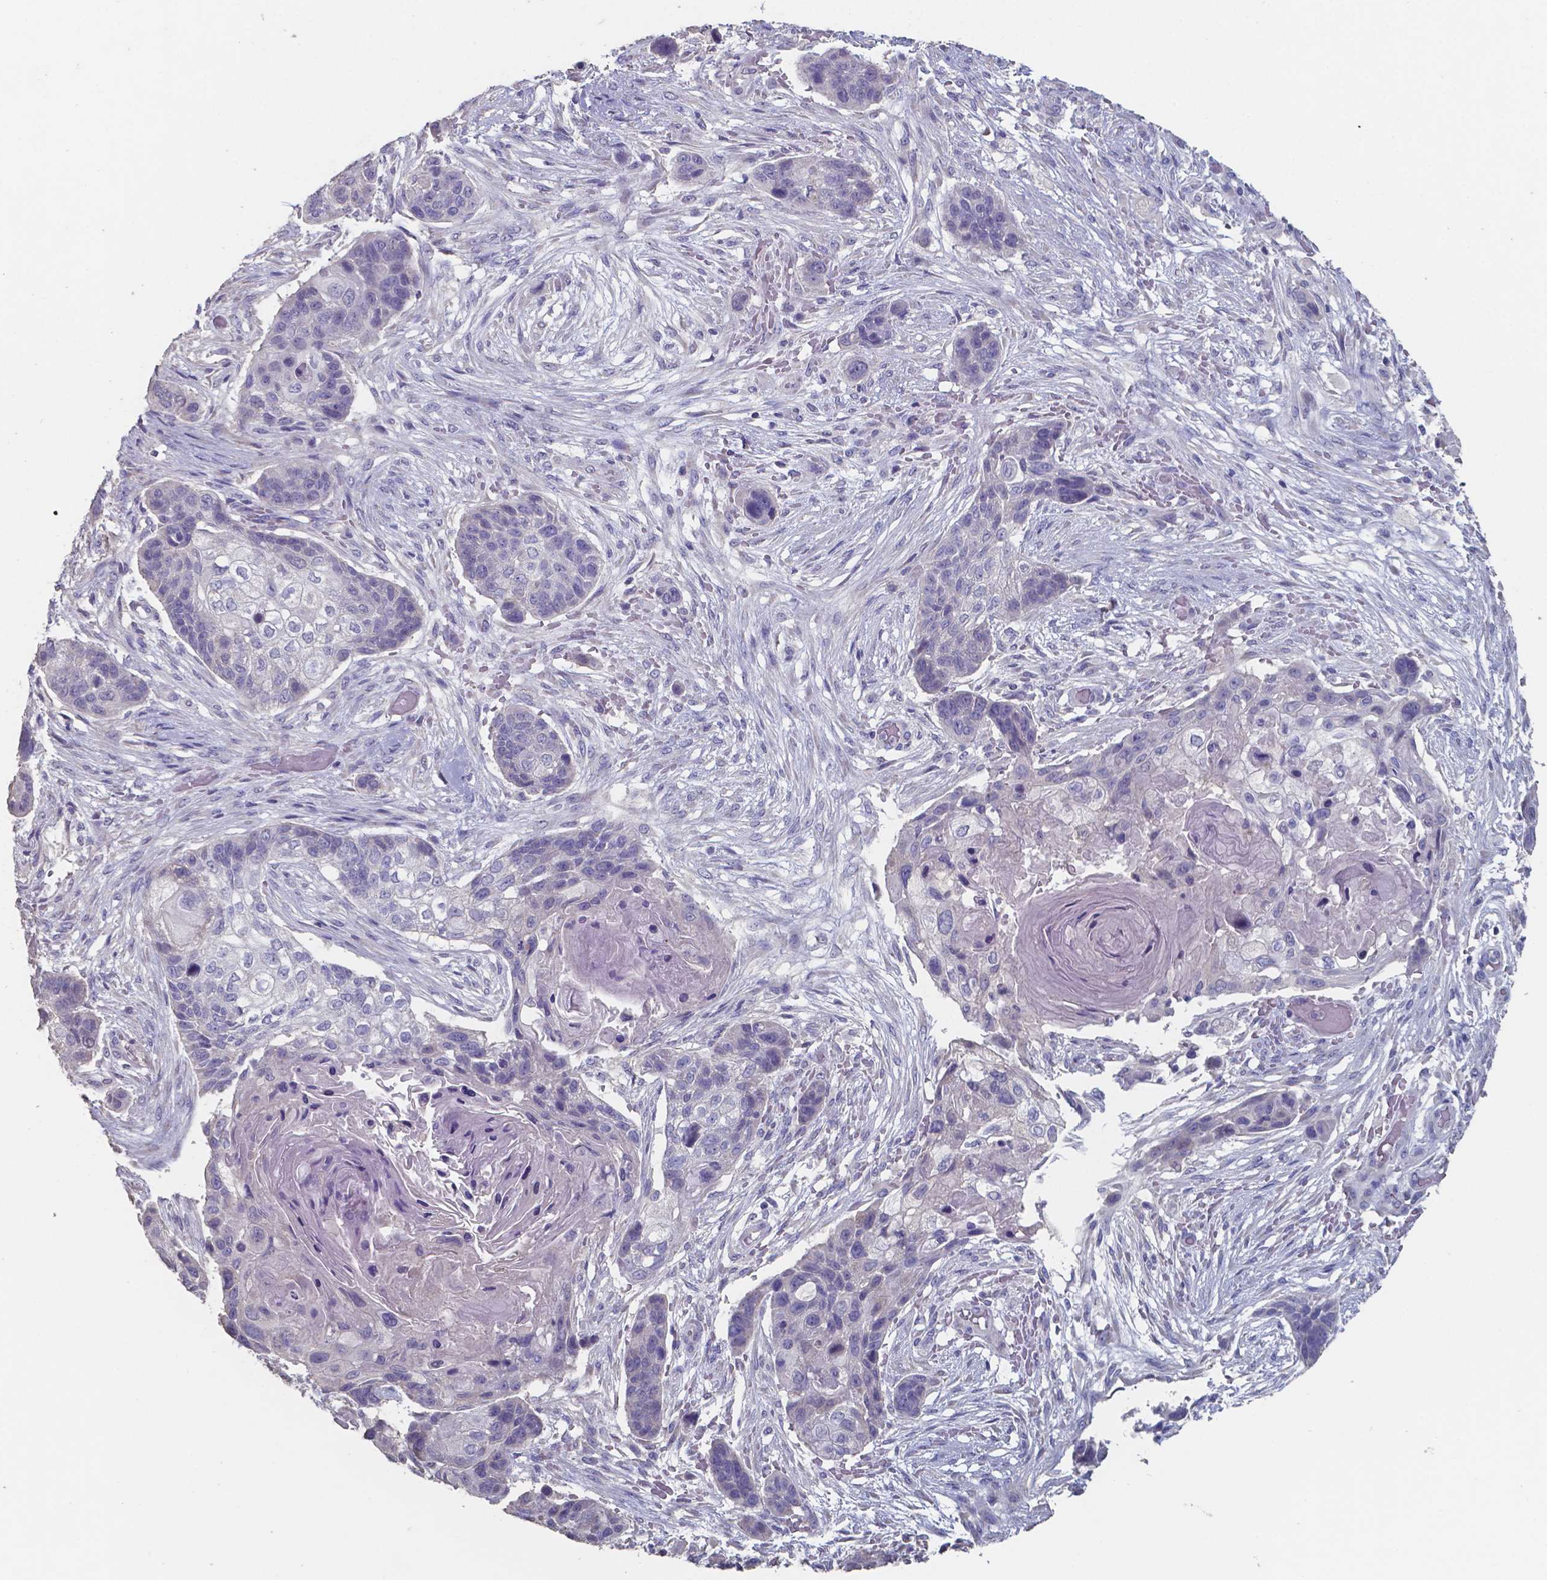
{"staining": {"intensity": "negative", "quantity": "none", "location": "none"}, "tissue": "lung cancer", "cell_type": "Tumor cells", "image_type": "cancer", "snomed": [{"axis": "morphology", "description": "Squamous cell carcinoma, NOS"}, {"axis": "topography", "description": "Lung"}], "caption": "This is an immunohistochemistry (IHC) image of human squamous cell carcinoma (lung). There is no positivity in tumor cells.", "gene": "FOXJ1", "patient": {"sex": "male", "age": 69}}